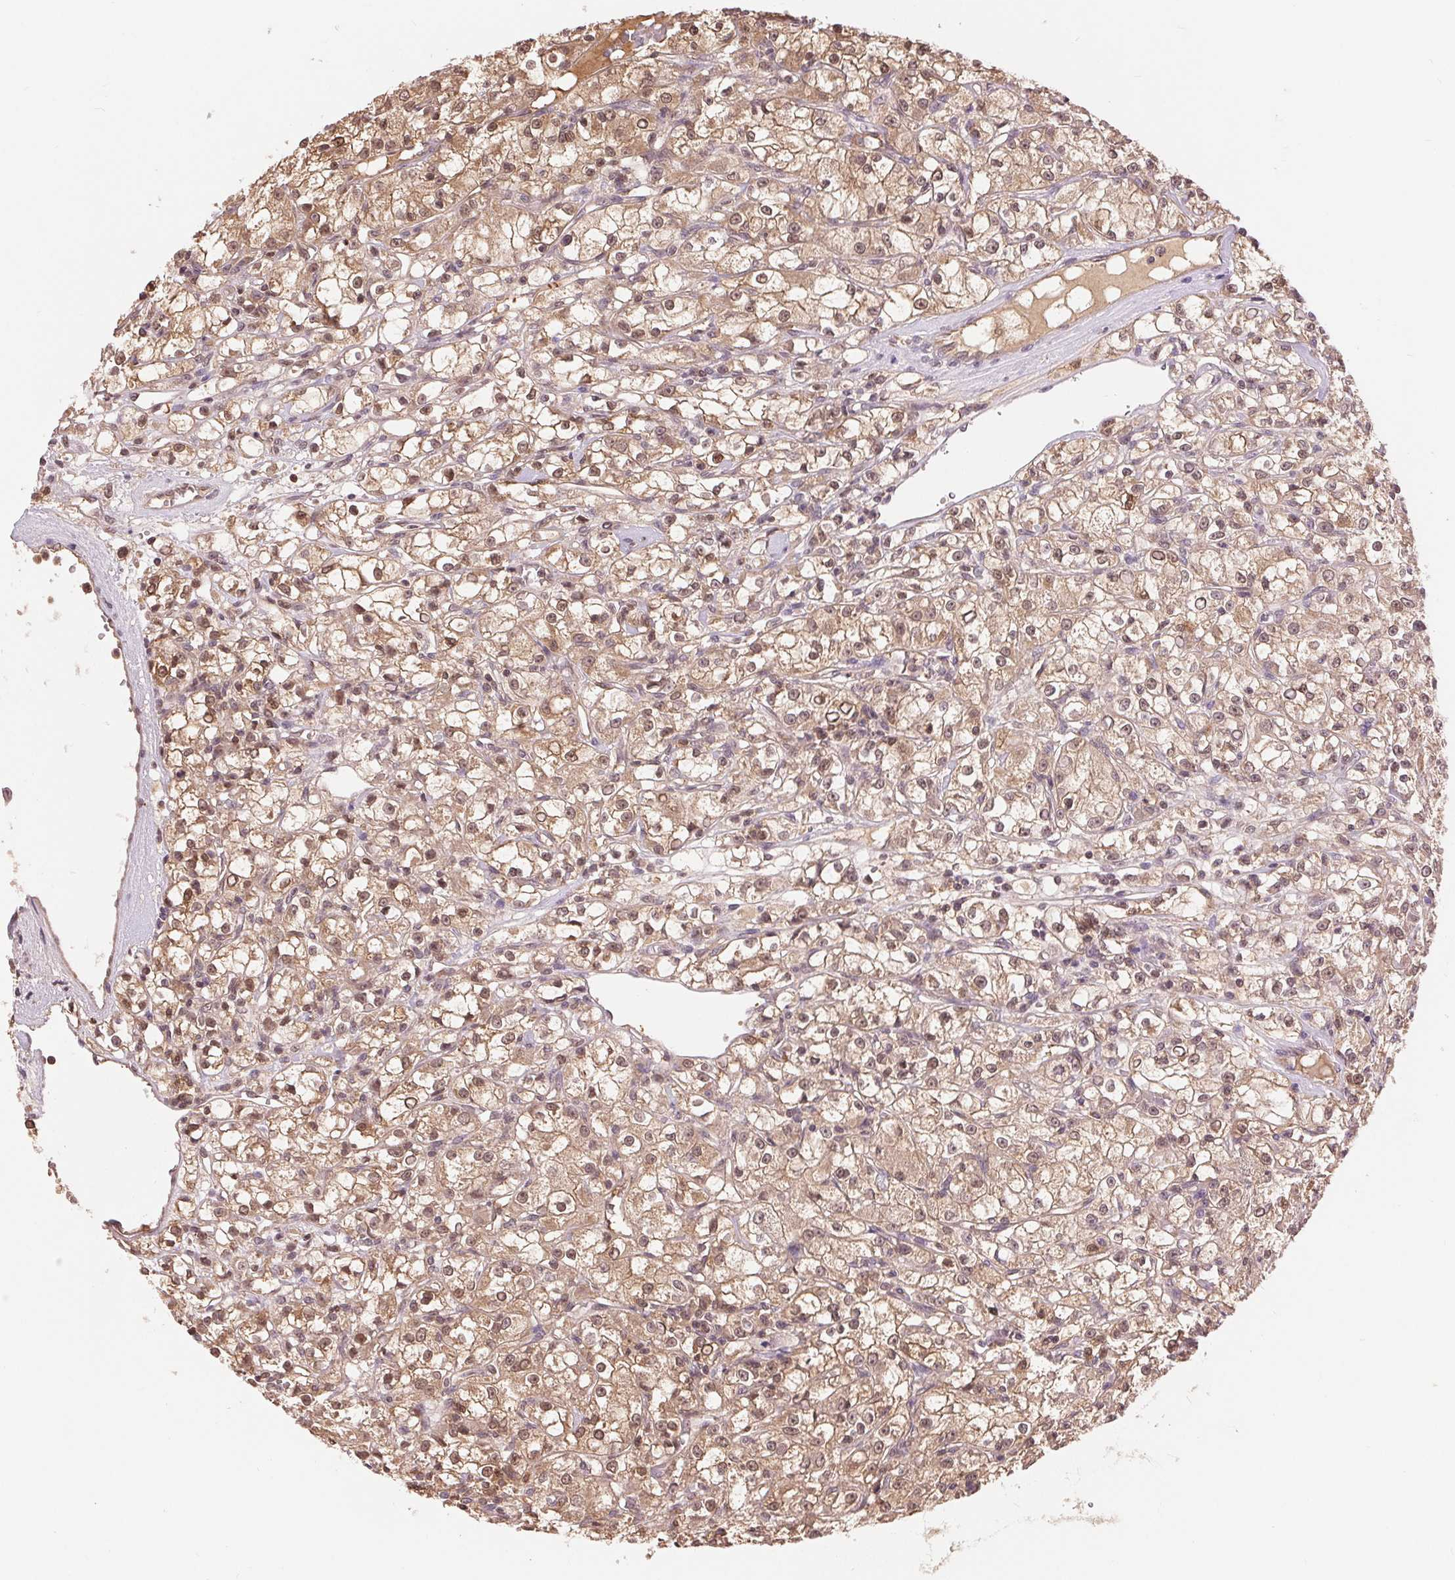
{"staining": {"intensity": "moderate", "quantity": ">75%", "location": "cytoplasmic/membranous,nuclear"}, "tissue": "renal cancer", "cell_type": "Tumor cells", "image_type": "cancer", "snomed": [{"axis": "morphology", "description": "Adenocarcinoma, NOS"}, {"axis": "topography", "description": "Kidney"}], "caption": "This is a photomicrograph of immunohistochemistry (IHC) staining of renal adenocarcinoma, which shows moderate staining in the cytoplasmic/membranous and nuclear of tumor cells.", "gene": "TMEM273", "patient": {"sex": "female", "age": 59}}